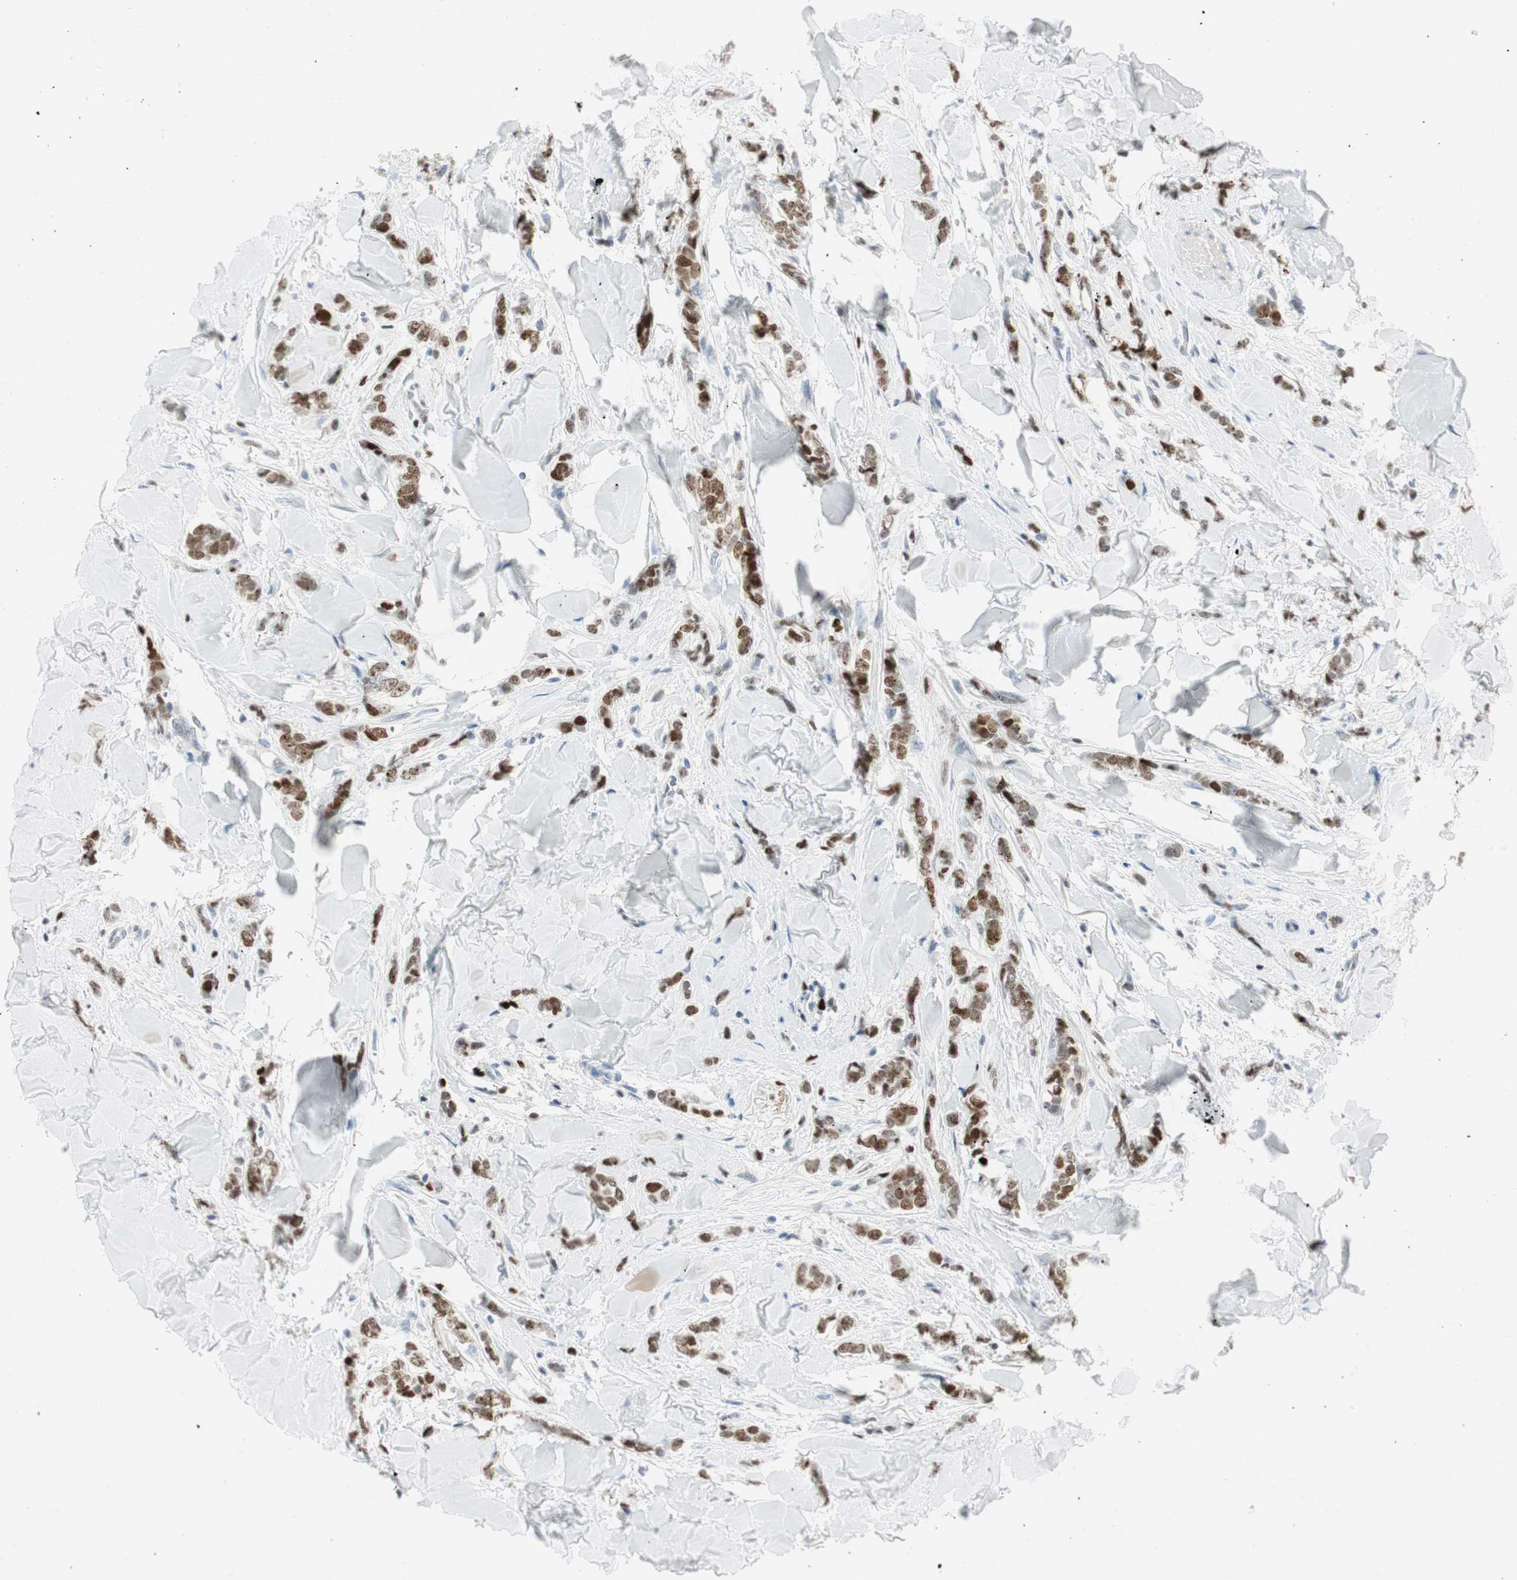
{"staining": {"intensity": "moderate", "quantity": "25%-75%", "location": "nuclear"}, "tissue": "breast cancer", "cell_type": "Tumor cells", "image_type": "cancer", "snomed": [{"axis": "morphology", "description": "Lobular carcinoma"}, {"axis": "topography", "description": "Skin"}, {"axis": "topography", "description": "Breast"}], "caption": "IHC (DAB) staining of human breast lobular carcinoma exhibits moderate nuclear protein expression in approximately 25%-75% of tumor cells.", "gene": "EZH2", "patient": {"sex": "female", "age": 46}}